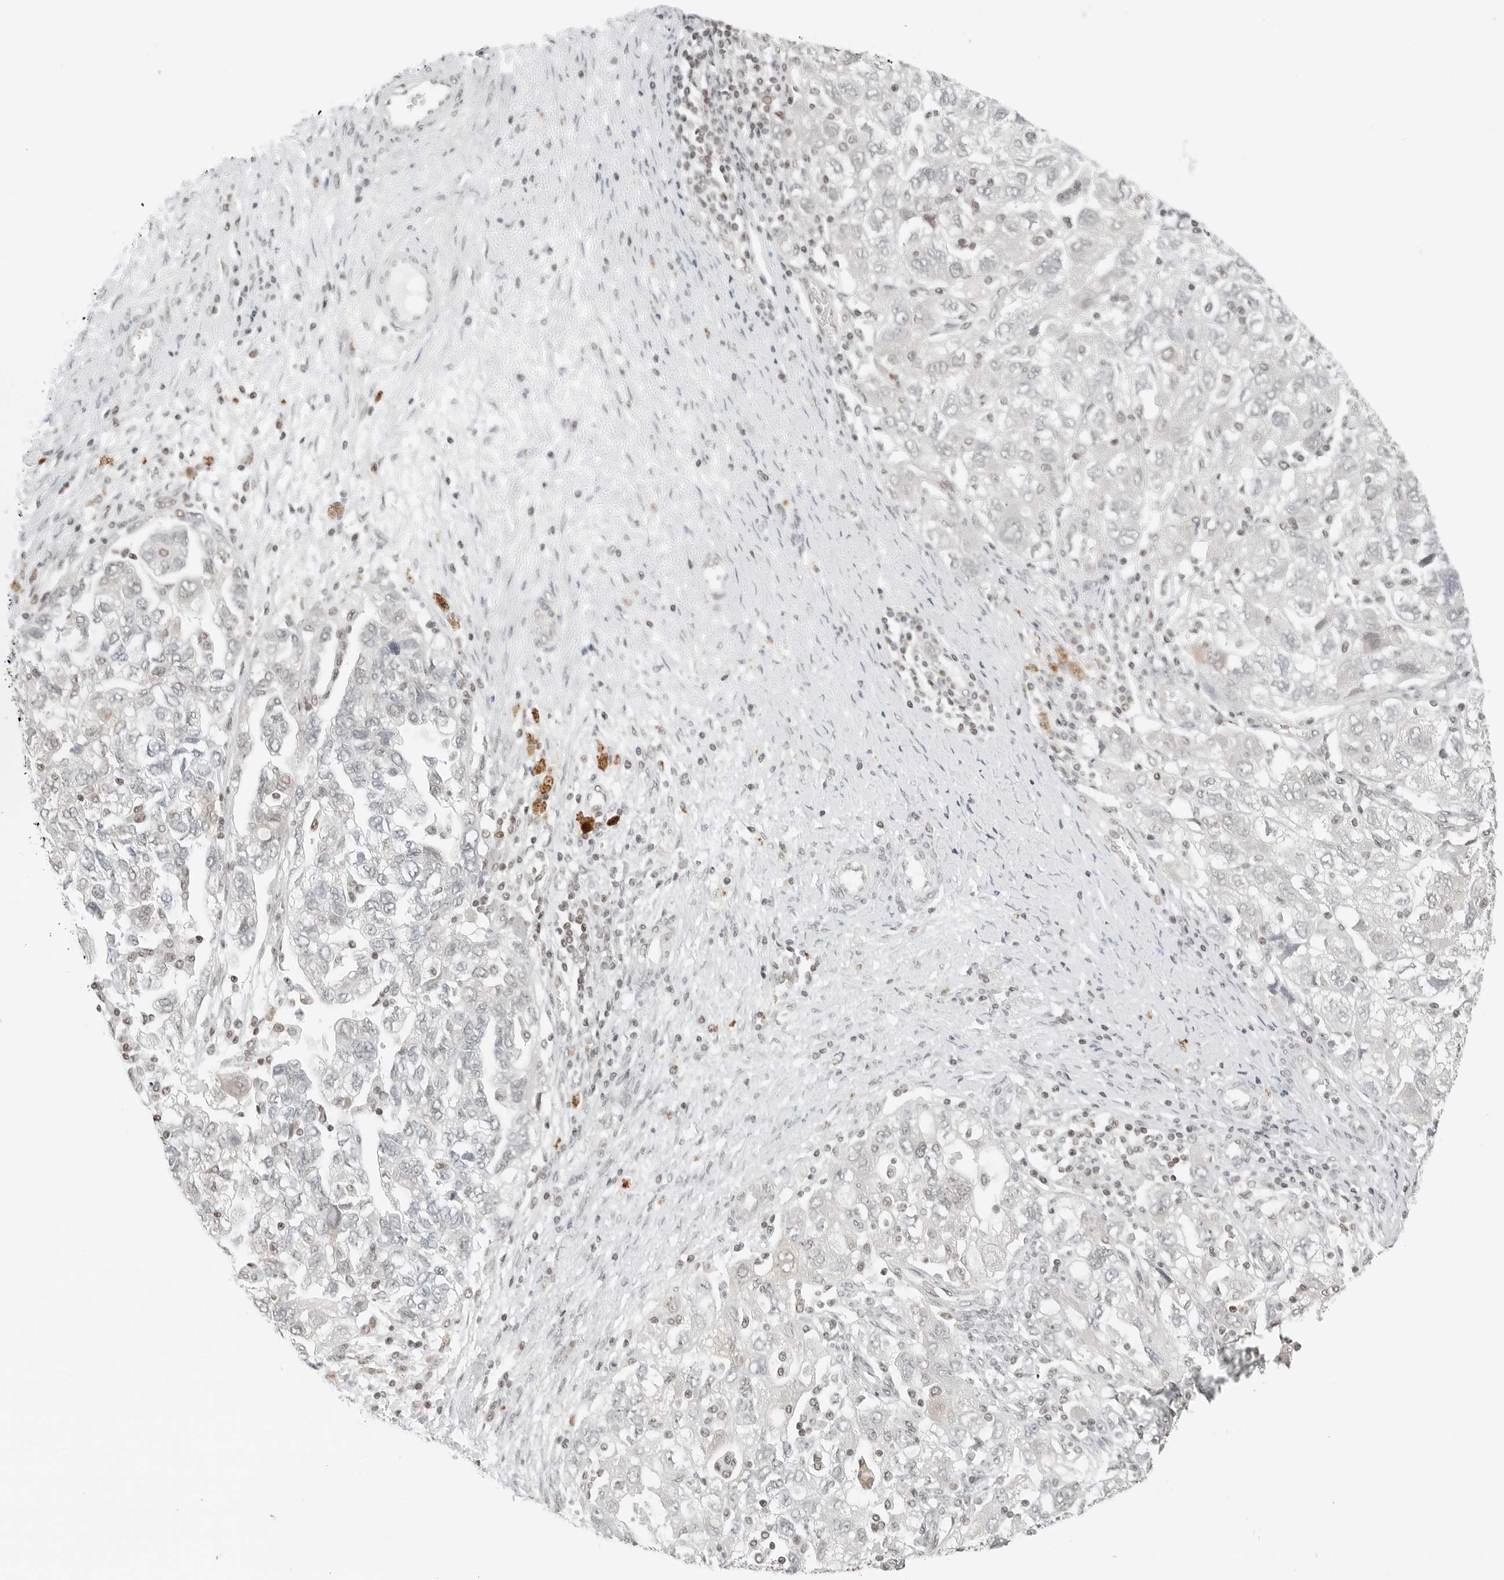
{"staining": {"intensity": "negative", "quantity": "none", "location": "none"}, "tissue": "ovarian cancer", "cell_type": "Tumor cells", "image_type": "cancer", "snomed": [{"axis": "morphology", "description": "Carcinoma, NOS"}, {"axis": "morphology", "description": "Cystadenocarcinoma, serous, NOS"}, {"axis": "topography", "description": "Ovary"}], "caption": "Protein analysis of ovarian serous cystadenocarcinoma reveals no significant expression in tumor cells.", "gene": "CRTC2", "patient": {"sex": "female", "age": 69}}